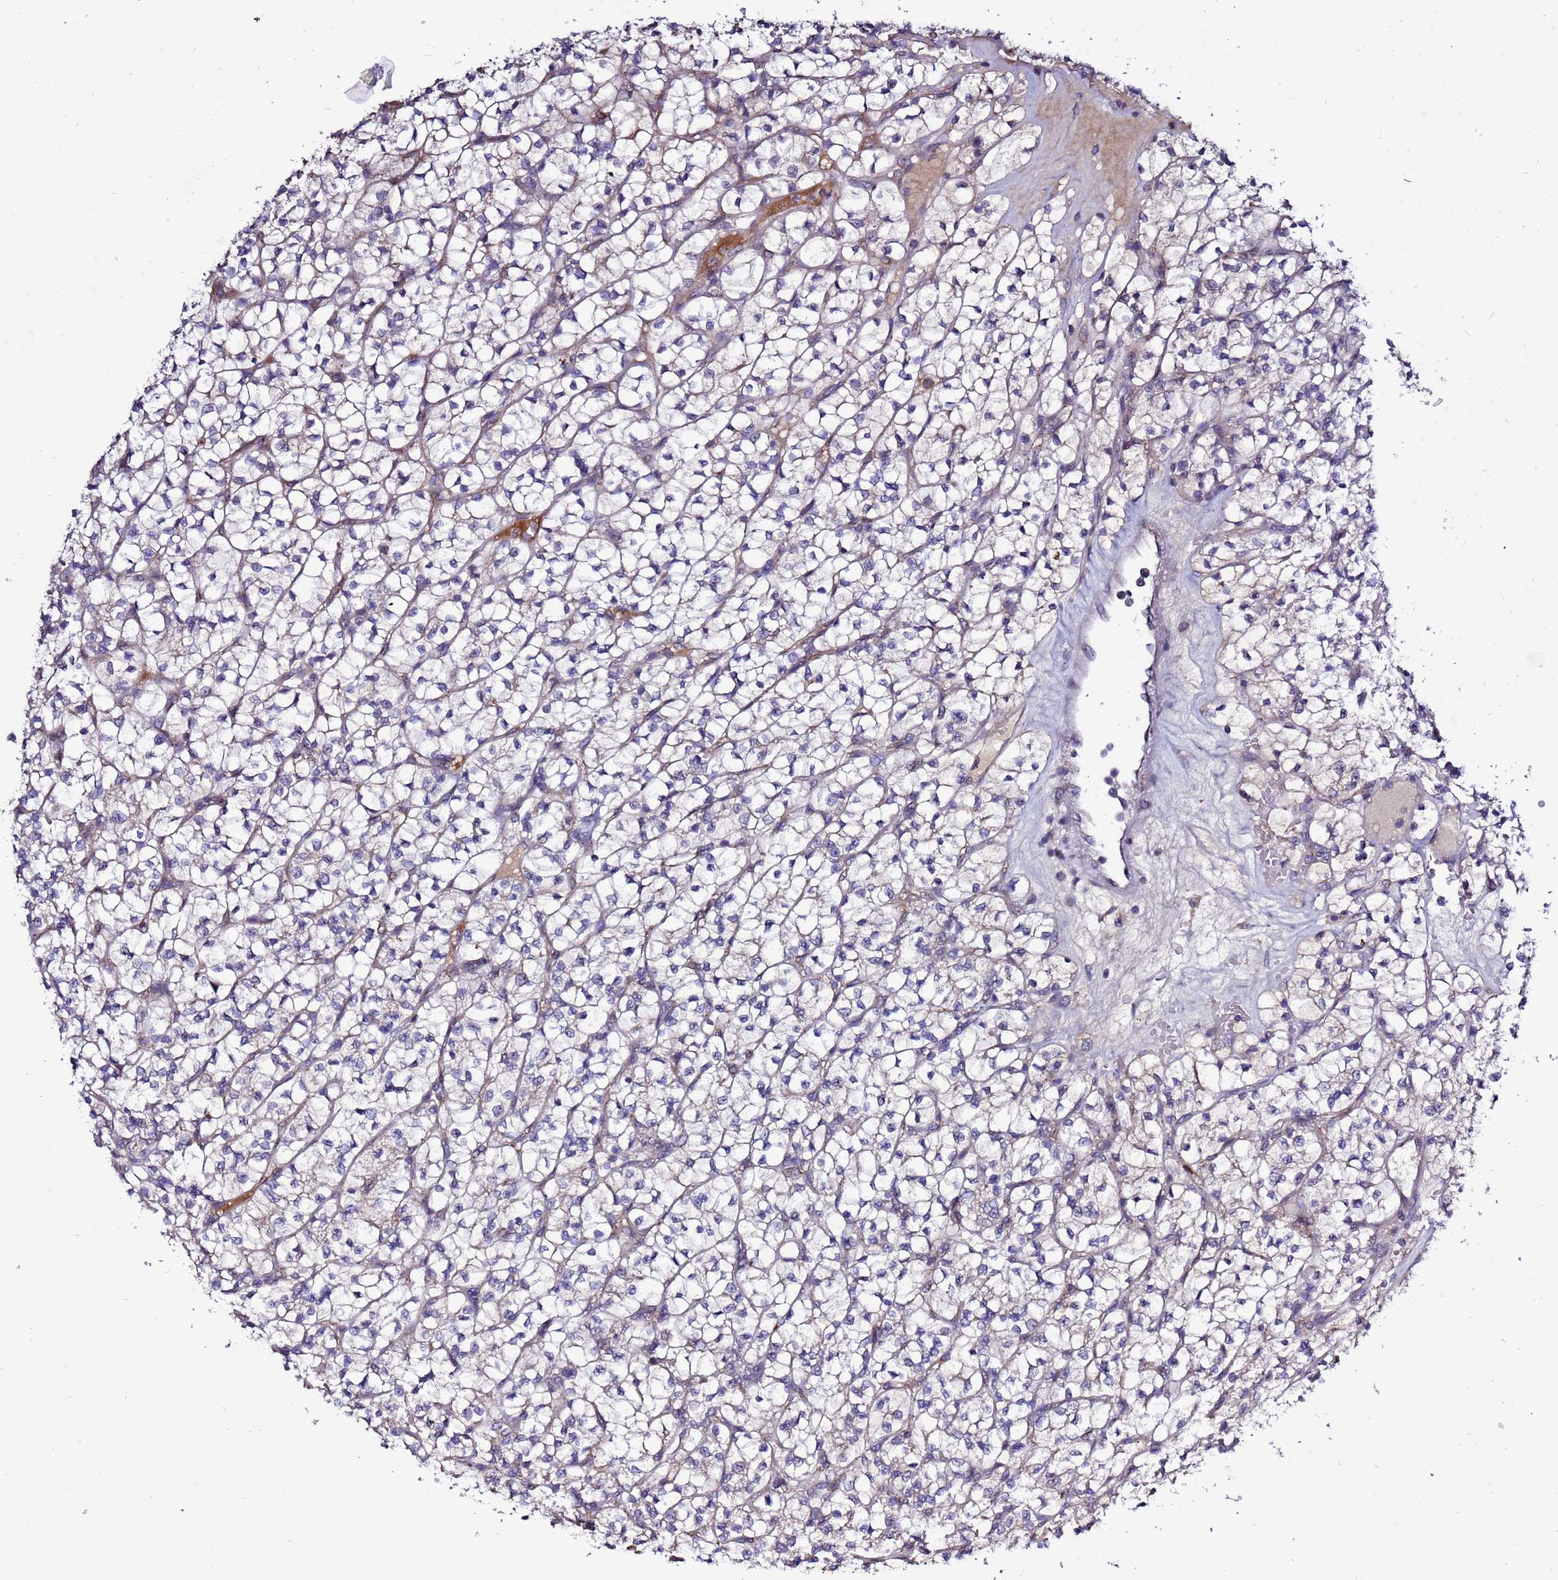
{"staining": {"intensity": "weak", "quantity": "<25%", "location": "cytoplasmic/membranous"}, "tissue": "renal cancer", "cell_type": "Tumor cells", "image_type": "cancer", "snomed": [{"axis": "morphology", "description": "Adenocarcinoma, NOS"}, {"axis": "topography", "description": "Kidney"}], "caption": "This image is of renal cancer (adenocarcinoma) stained with immunohistochemistry to label a protein in brown with the nuclei are counter-stained blue. There is no expression in tumor cells. (Brightfield microscopy of DAB (3,3'-diaminobenzidine) IHC at high magnification).", "gene": "NOL8", "patient": {"sex": "female", "age": 64}}